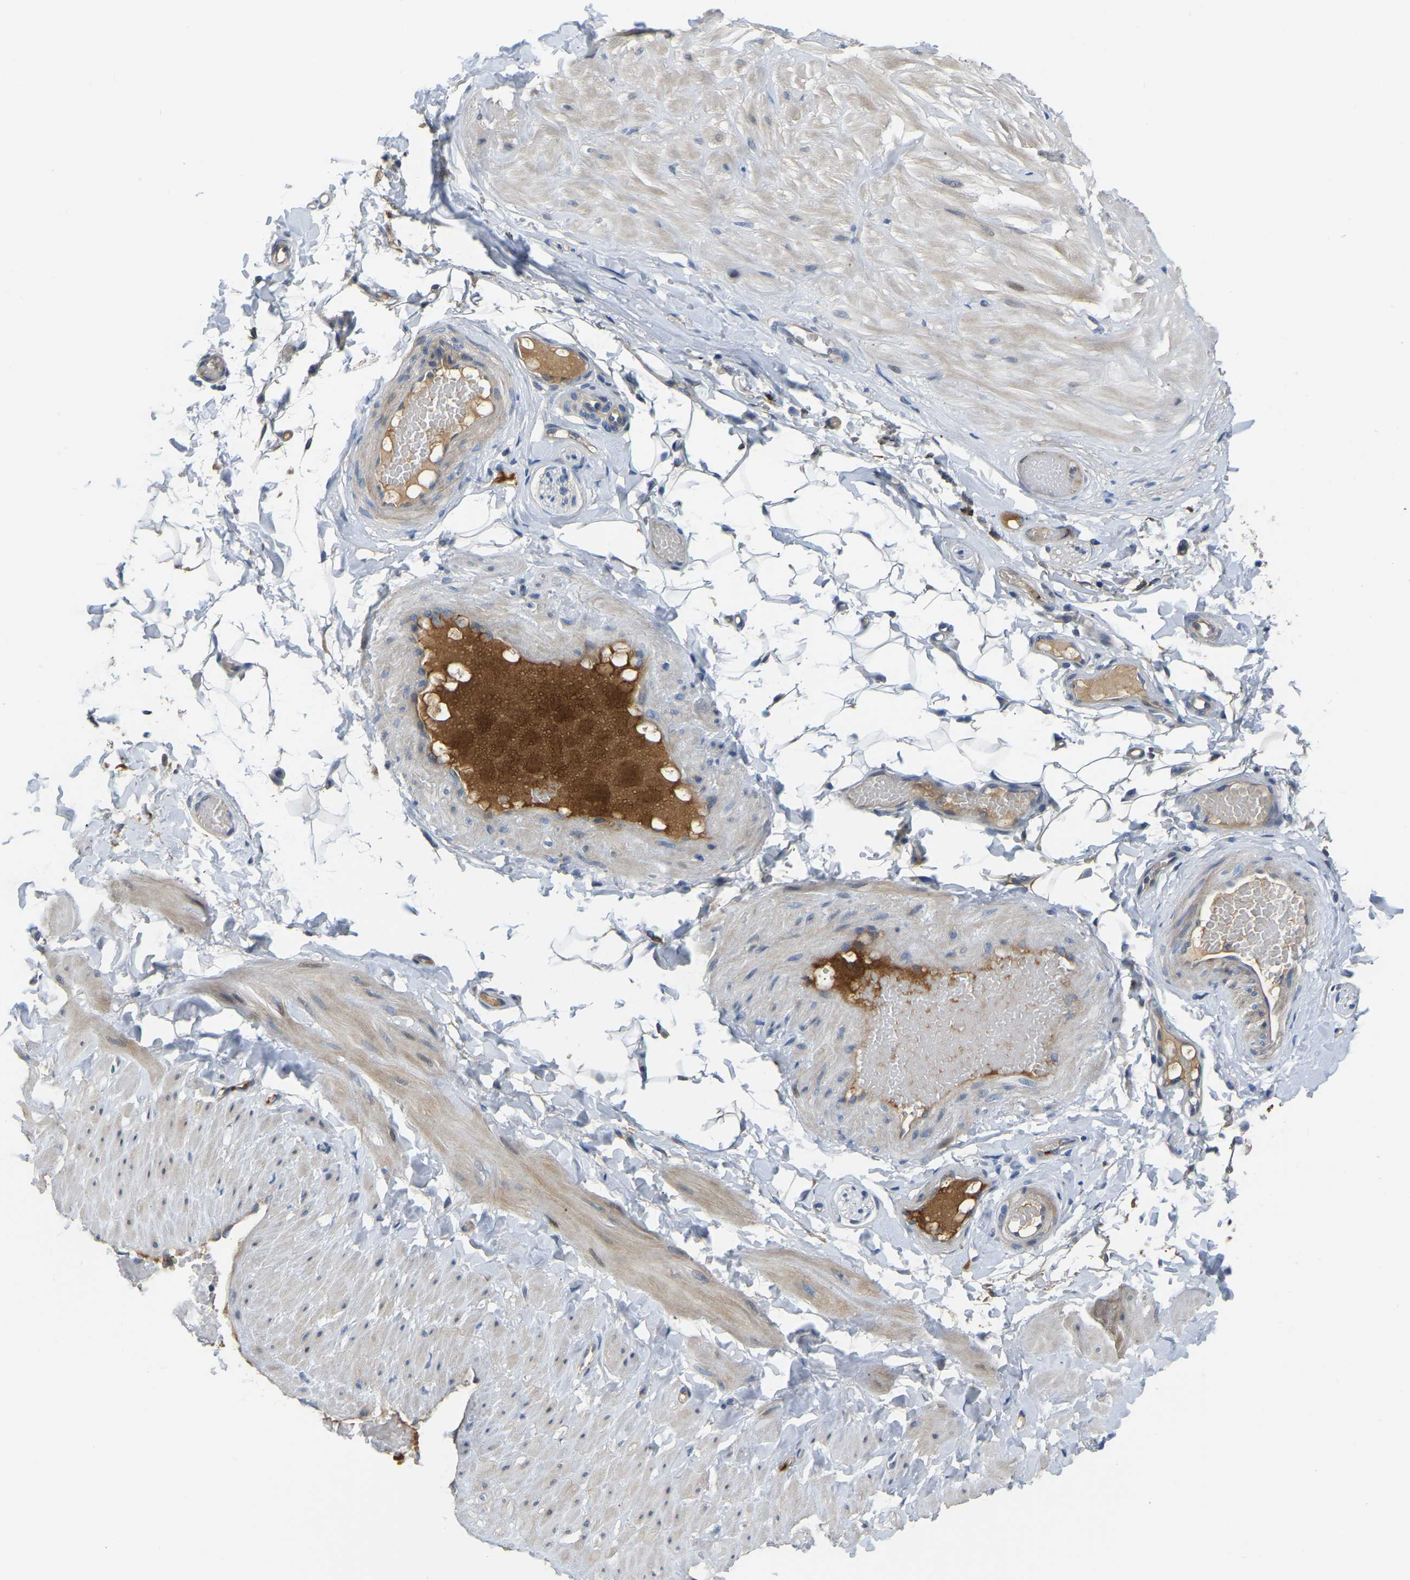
{"staining": {"intensity": "negative", "quantity": "none", "location": "none"}, "tissue": "adipose tissue", "cell_type": "Adipocytes", "image_type": "normal", "snomed": [{"axis": "morphology", "description": "Normal tissue, NOS"}, {"axis": "topography", "description": "Adipose tissue"}, {"axis": "topography", "description": "Vascular tissue"}, {"axis": "topography", "description": "Peripheral nerve tissue"}], "caption": "An image of human adipose tissue is negative for staining in adipocytes. (Brightfield microscopy of DAB immunohistochemistry at high magnification).", "gene": "HIGD2B", "patient": {"sex": "male", "age": 25}}